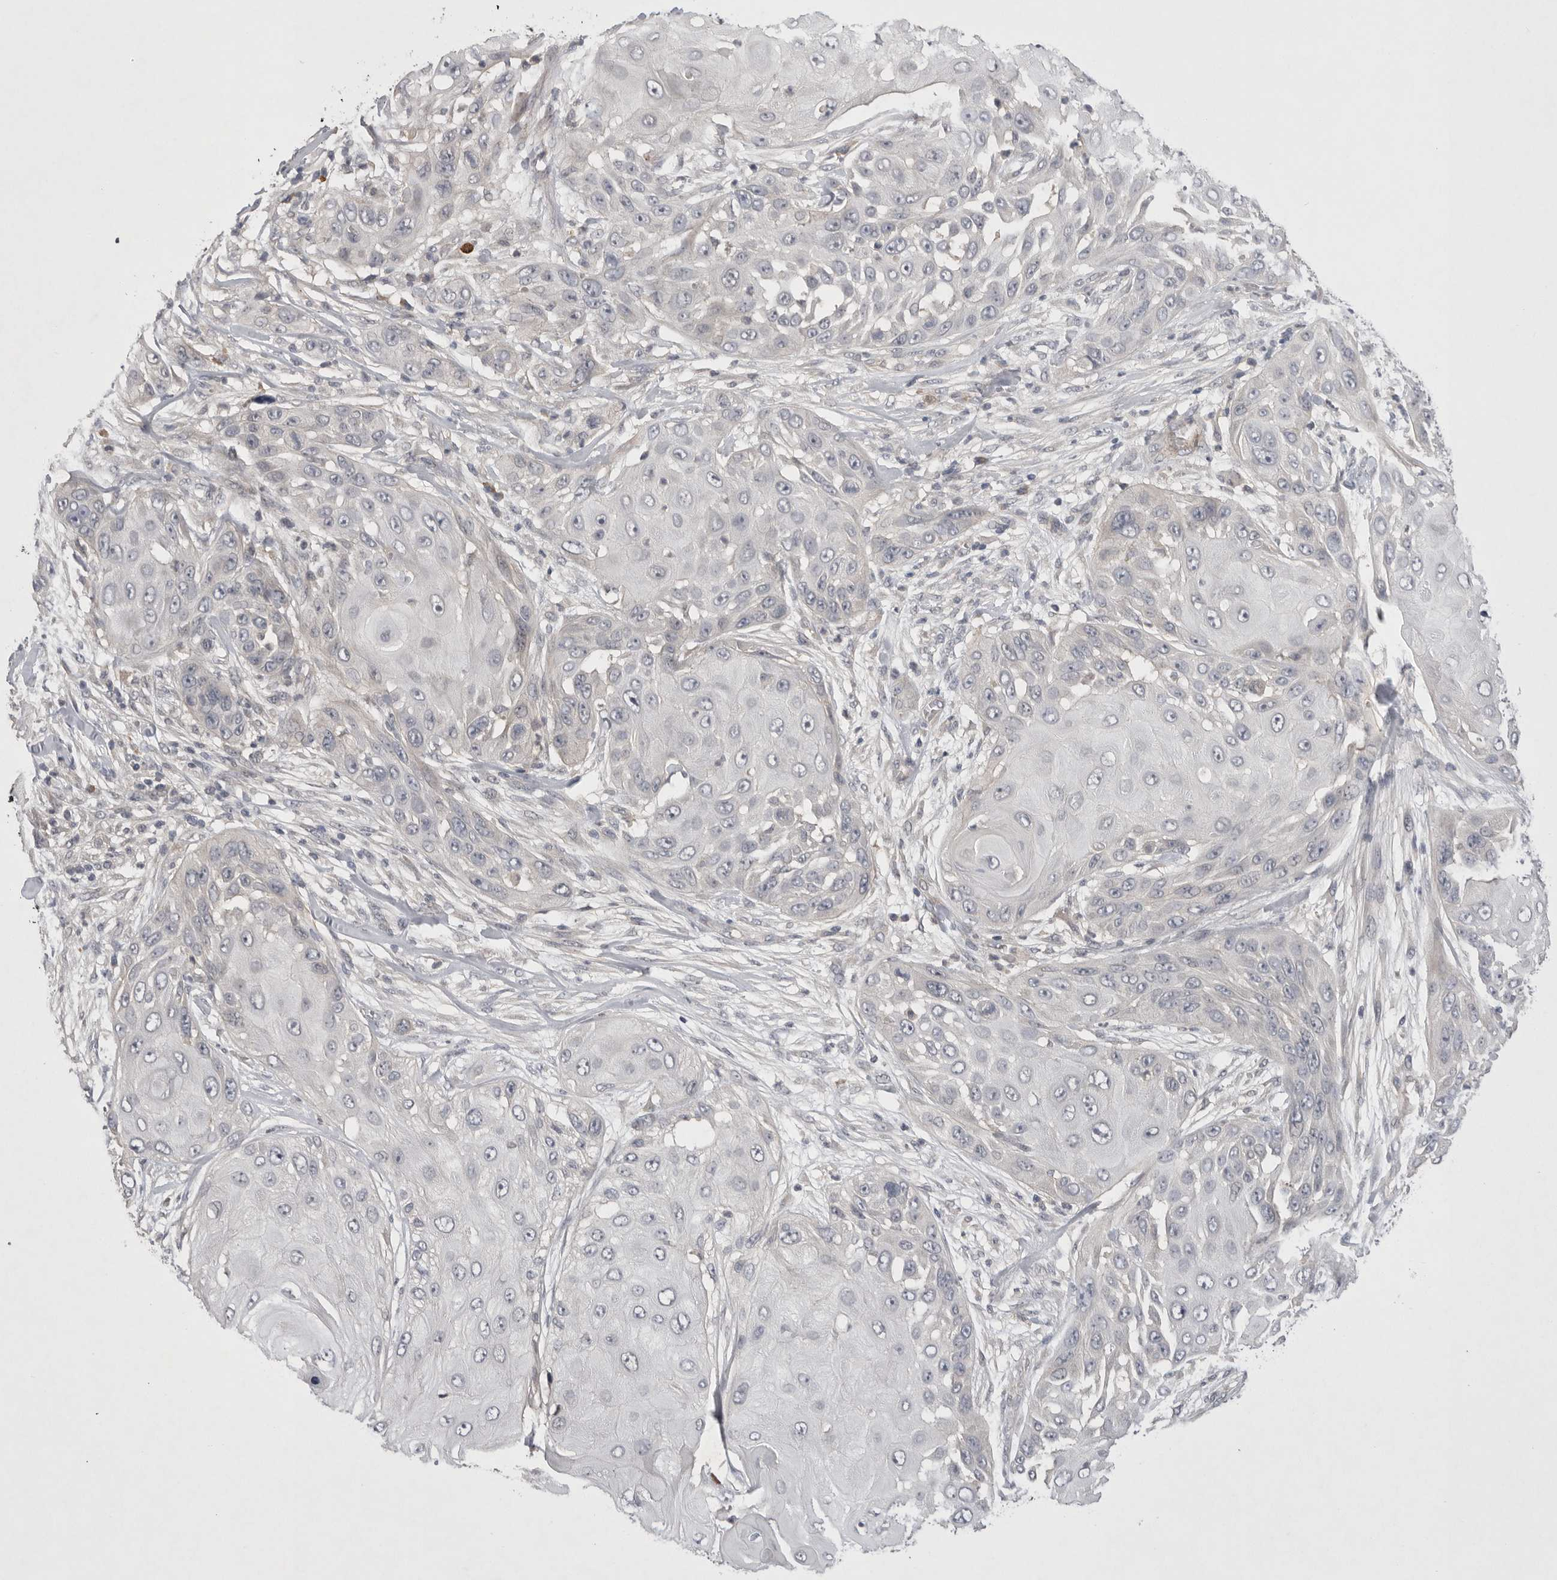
{"staining": {"intensity": "negative", "quantity": "none", "location": "none"}, "tissue": "skin cancer", "cell_type": "Tumor cells", "image_type": "cancer", "snomed": [{"axis": "morphology", "description": "Squamous cell carcinoma, NOS"}, {"axis": "topography", "description": "Skin"}], "caption": "Human skin cancer (squamous cell carcinoma) stained for a protein using immunohistochemistry displays no staining in tumor cells.", "gene": "NRCAM", "patient": {"sex": "female", "age": 44}}